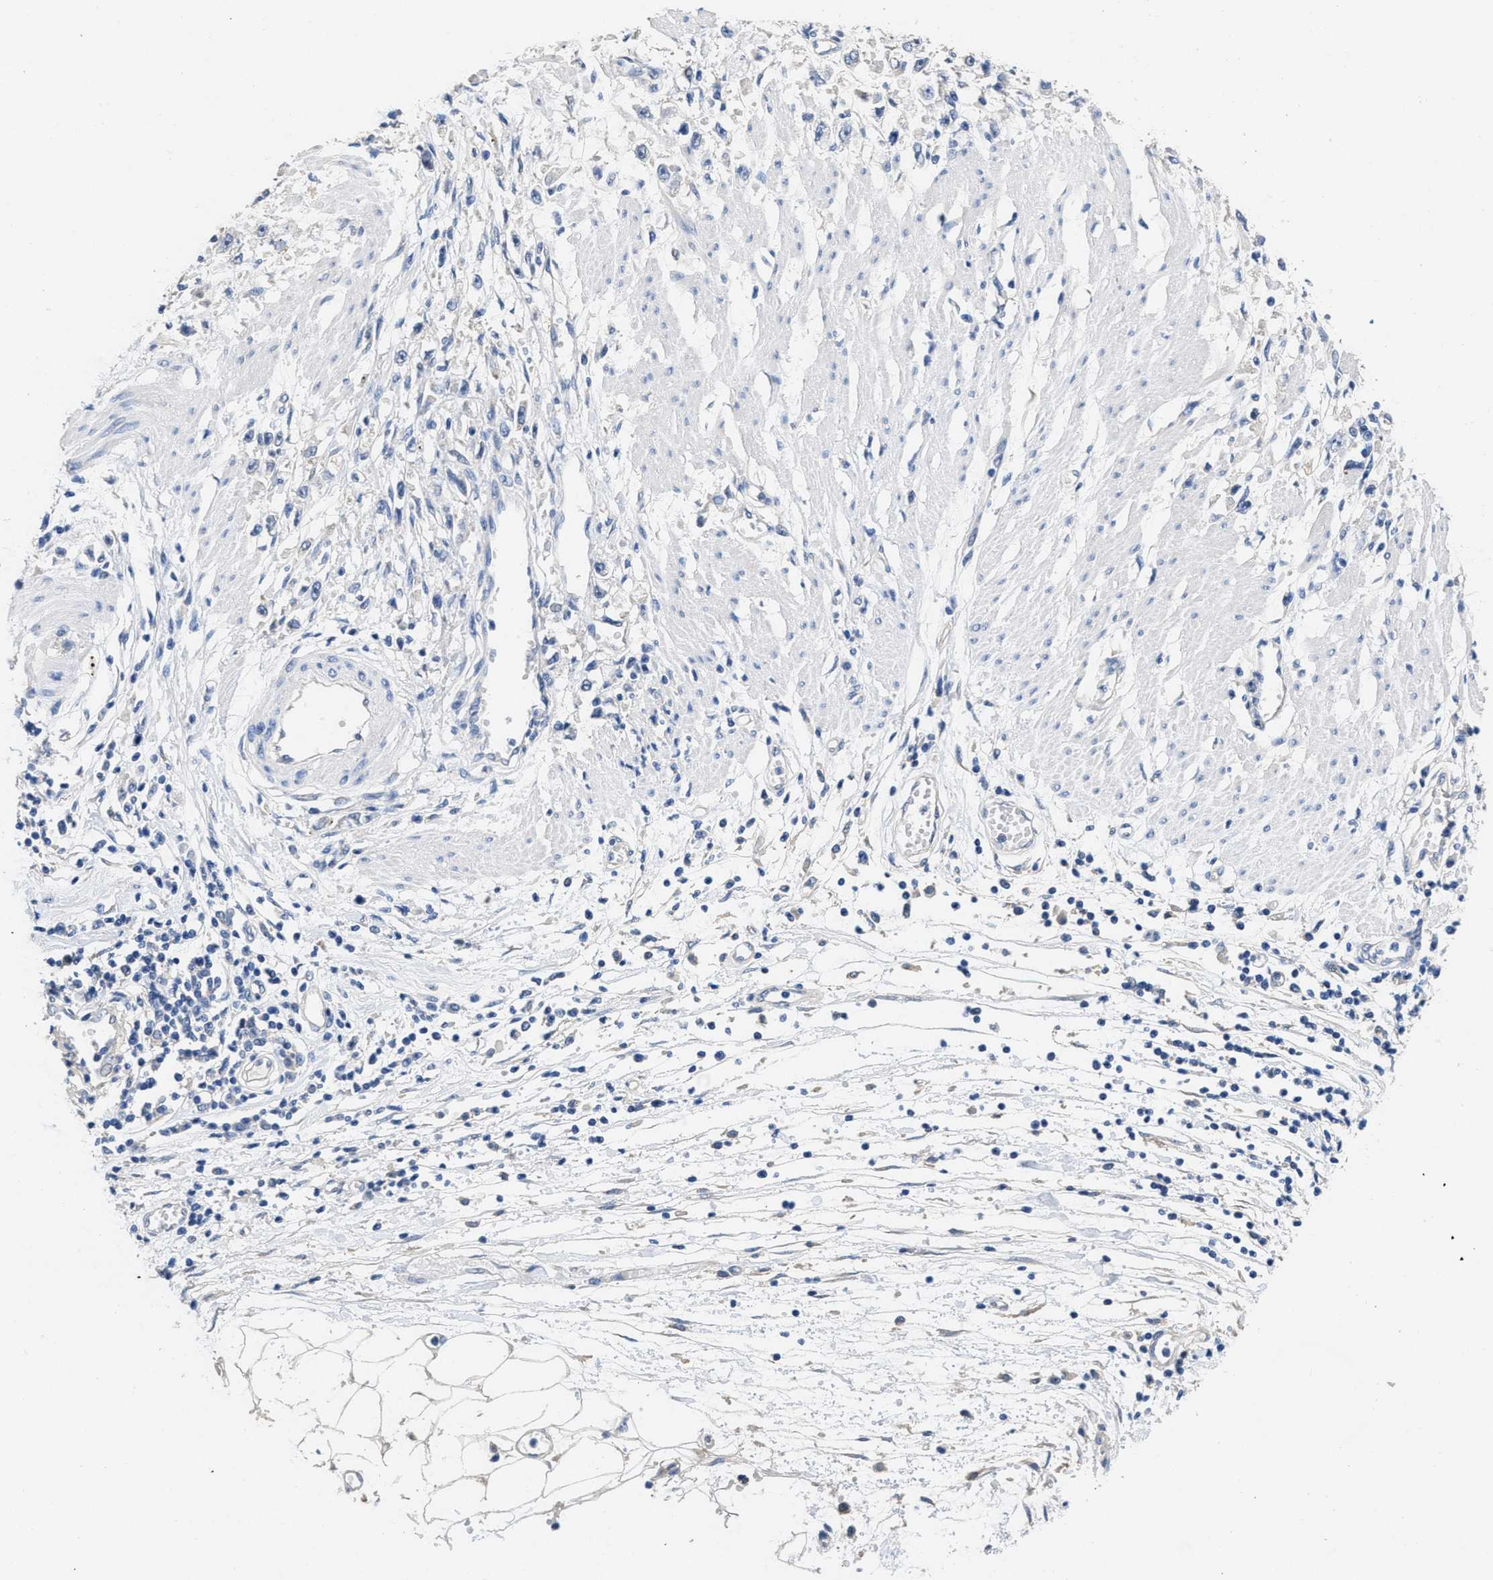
{"staining": {"intensity": "negative", "quantity": "none", "location": "none"}, "tissue": "stomach cancer", "cell_type": "Tumor cells", "image_type": "cancer", "snomed": [{"axis": "morphology", "description": "Adenocarcinoma, NOS"}, {"axis": "topography", "description": "Stomach"}], "caption": "Stomach adenocarcinoma was stained to show a protein in brown. There is no significant expression in tumor cells.", "gene": "CA9", "patient": {"sex": "female", "age": 59}}